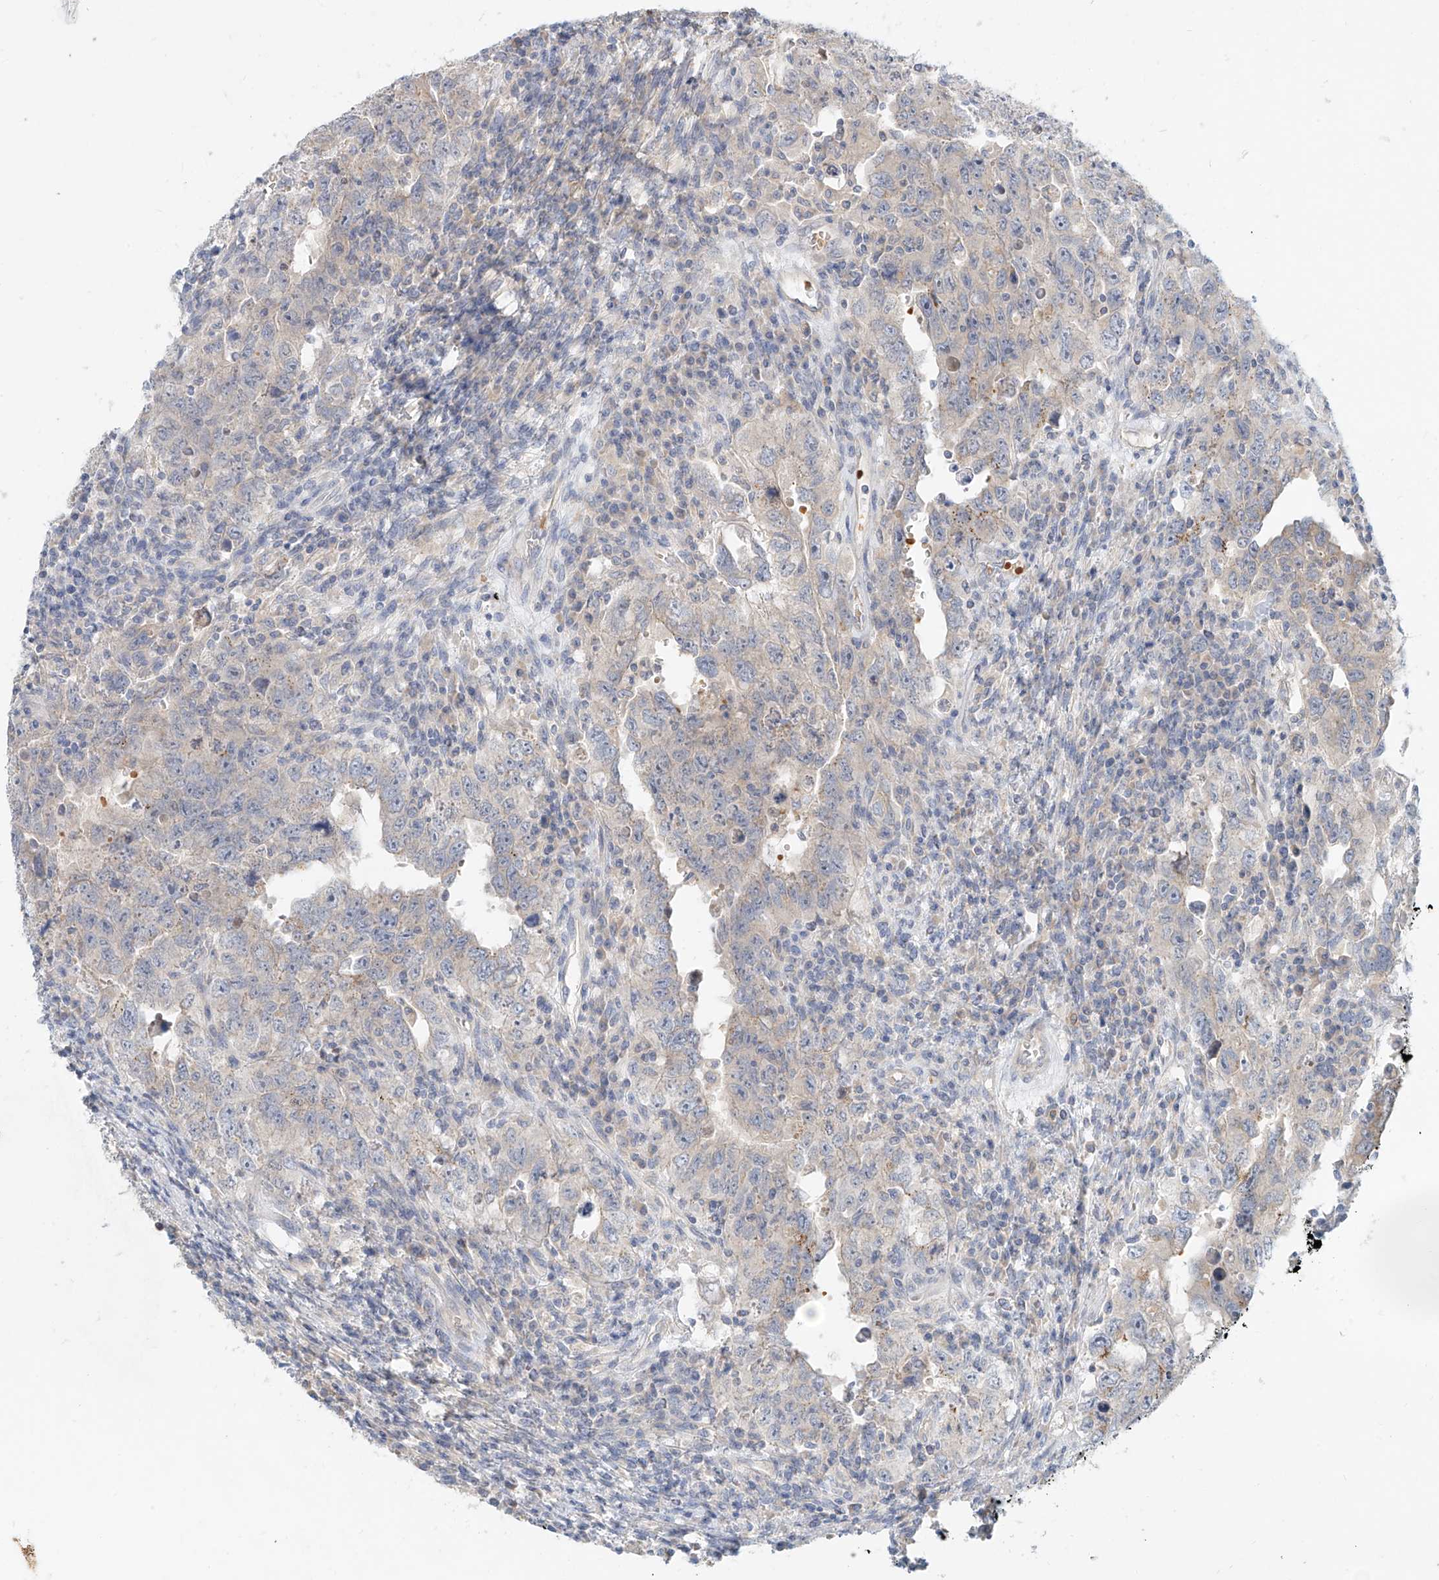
{"staining": {"intensity": "negative", "quantity": "none", "location": "none"}, "tissue": "testis cancer", "cell_type": "Tumor cells", "image_type": "cancer", "snomed": [{"axis": "morphology", "description": "Carcinoma, Embryonal, NOS"}, {"axis": "topography", "description": "Testis"}], "caption": "Tumor cells show no significant protein positivity in testis cancer.", "gene": "SYTL3", "patient": {"sex": "male", "age": 26}}